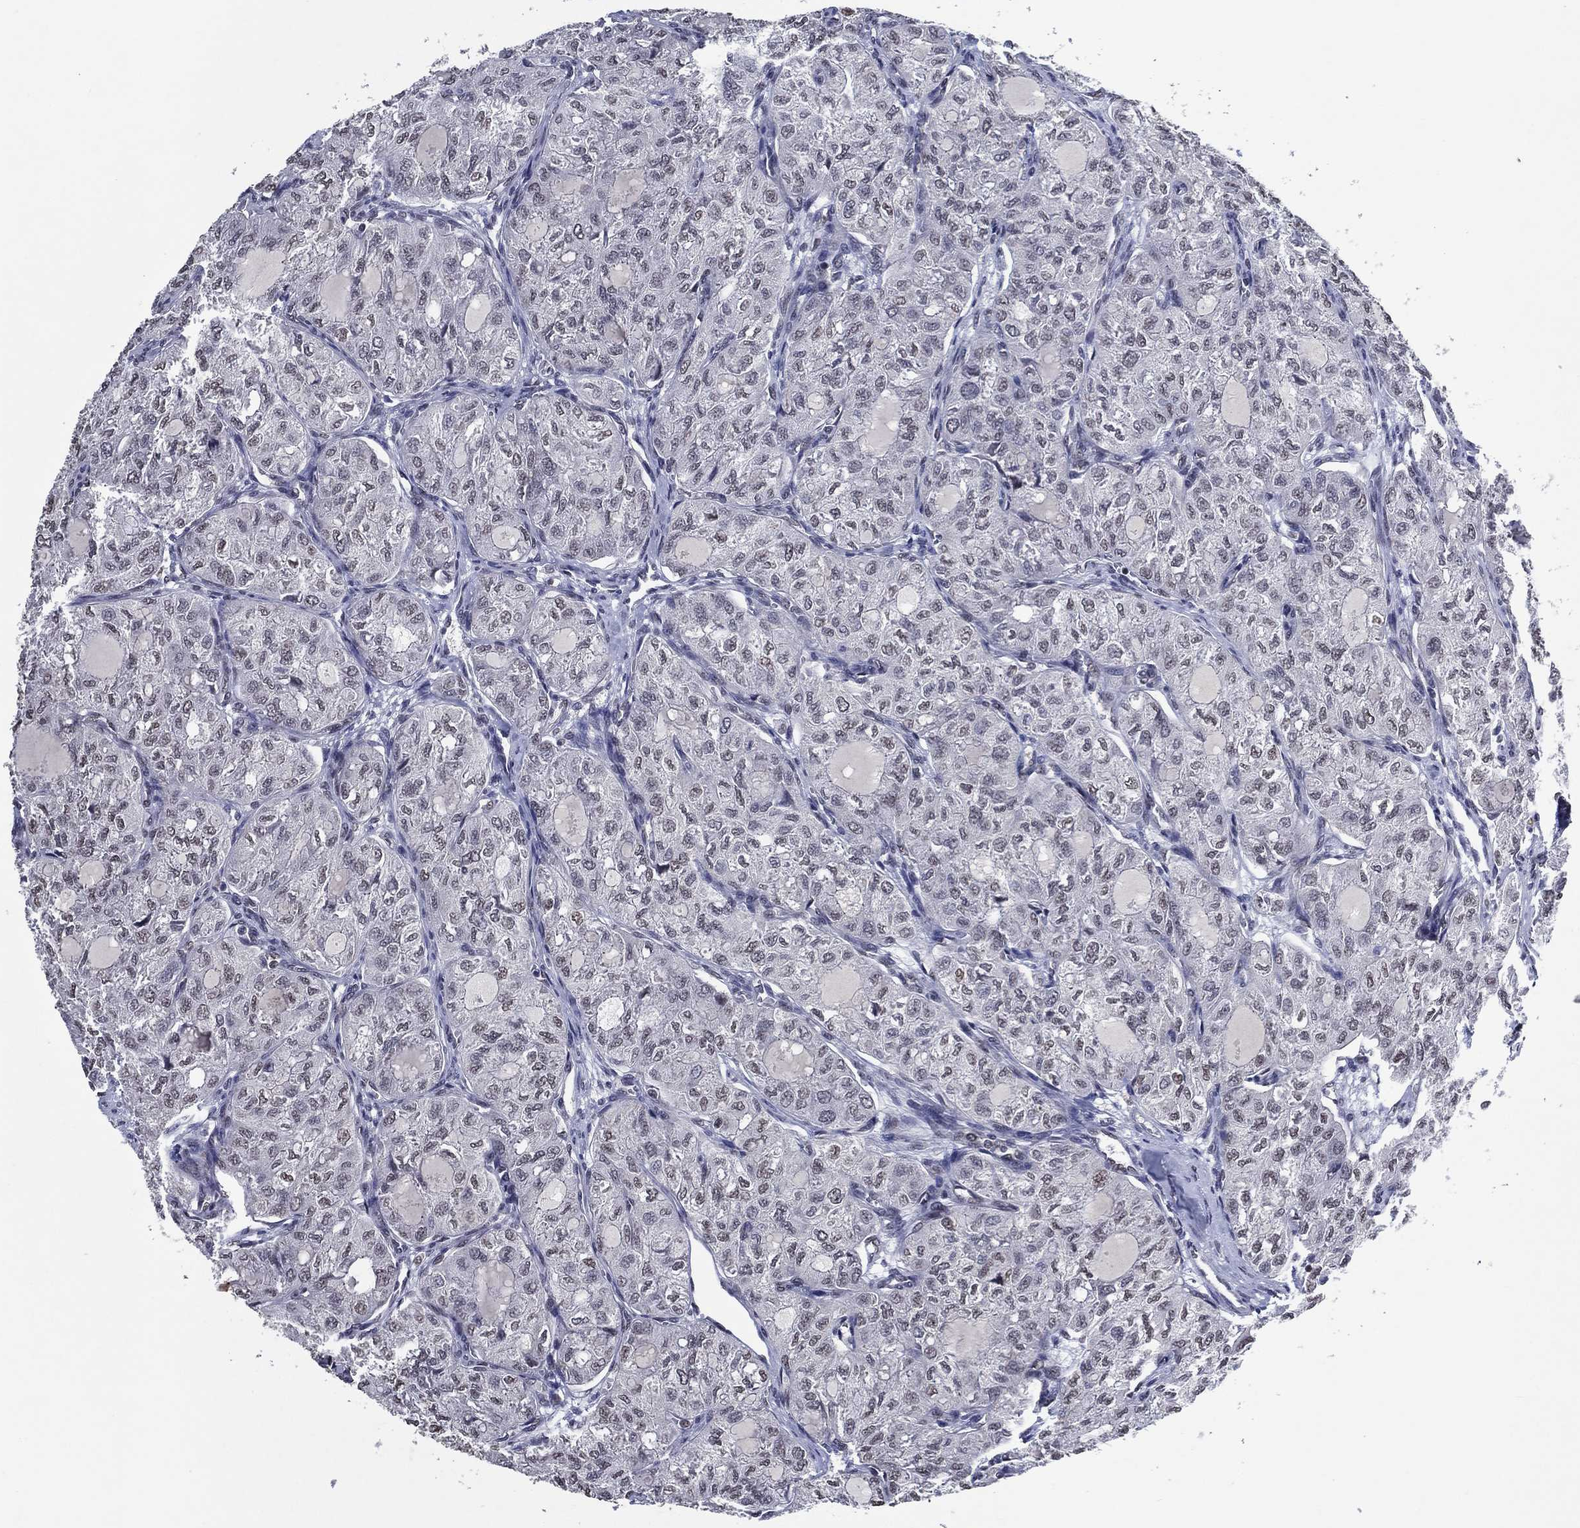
{"staining": {"intensity": "weak", "quantity": "25%-75%", "location": "nuclear"}, "tissue": "thyroid cancer", "cell_type": "Tumor cells", "image_type": "cancer", "snomed": [{"axis": "morphology", "description": "Follicular adenoma carcinoma, NOS"}, {"axis": "topography", "description": "Thyroid gland"}], "caption": "Immunohistochemistry staining of thyroid cancer (follicular adenoma carcinoma), which displays low levels of weak nuclear expression in approximately 25%-75% of tumor cells indicating weak nuclear protein staining. The staining was performed using DAB (3,3'-diaminobenzidine) (brown) for protein detection and nuclei were counterstained in hematoxylin (blue).", "gene": "ZBTB42", "patient": {"sex": "male", "age": 75}}